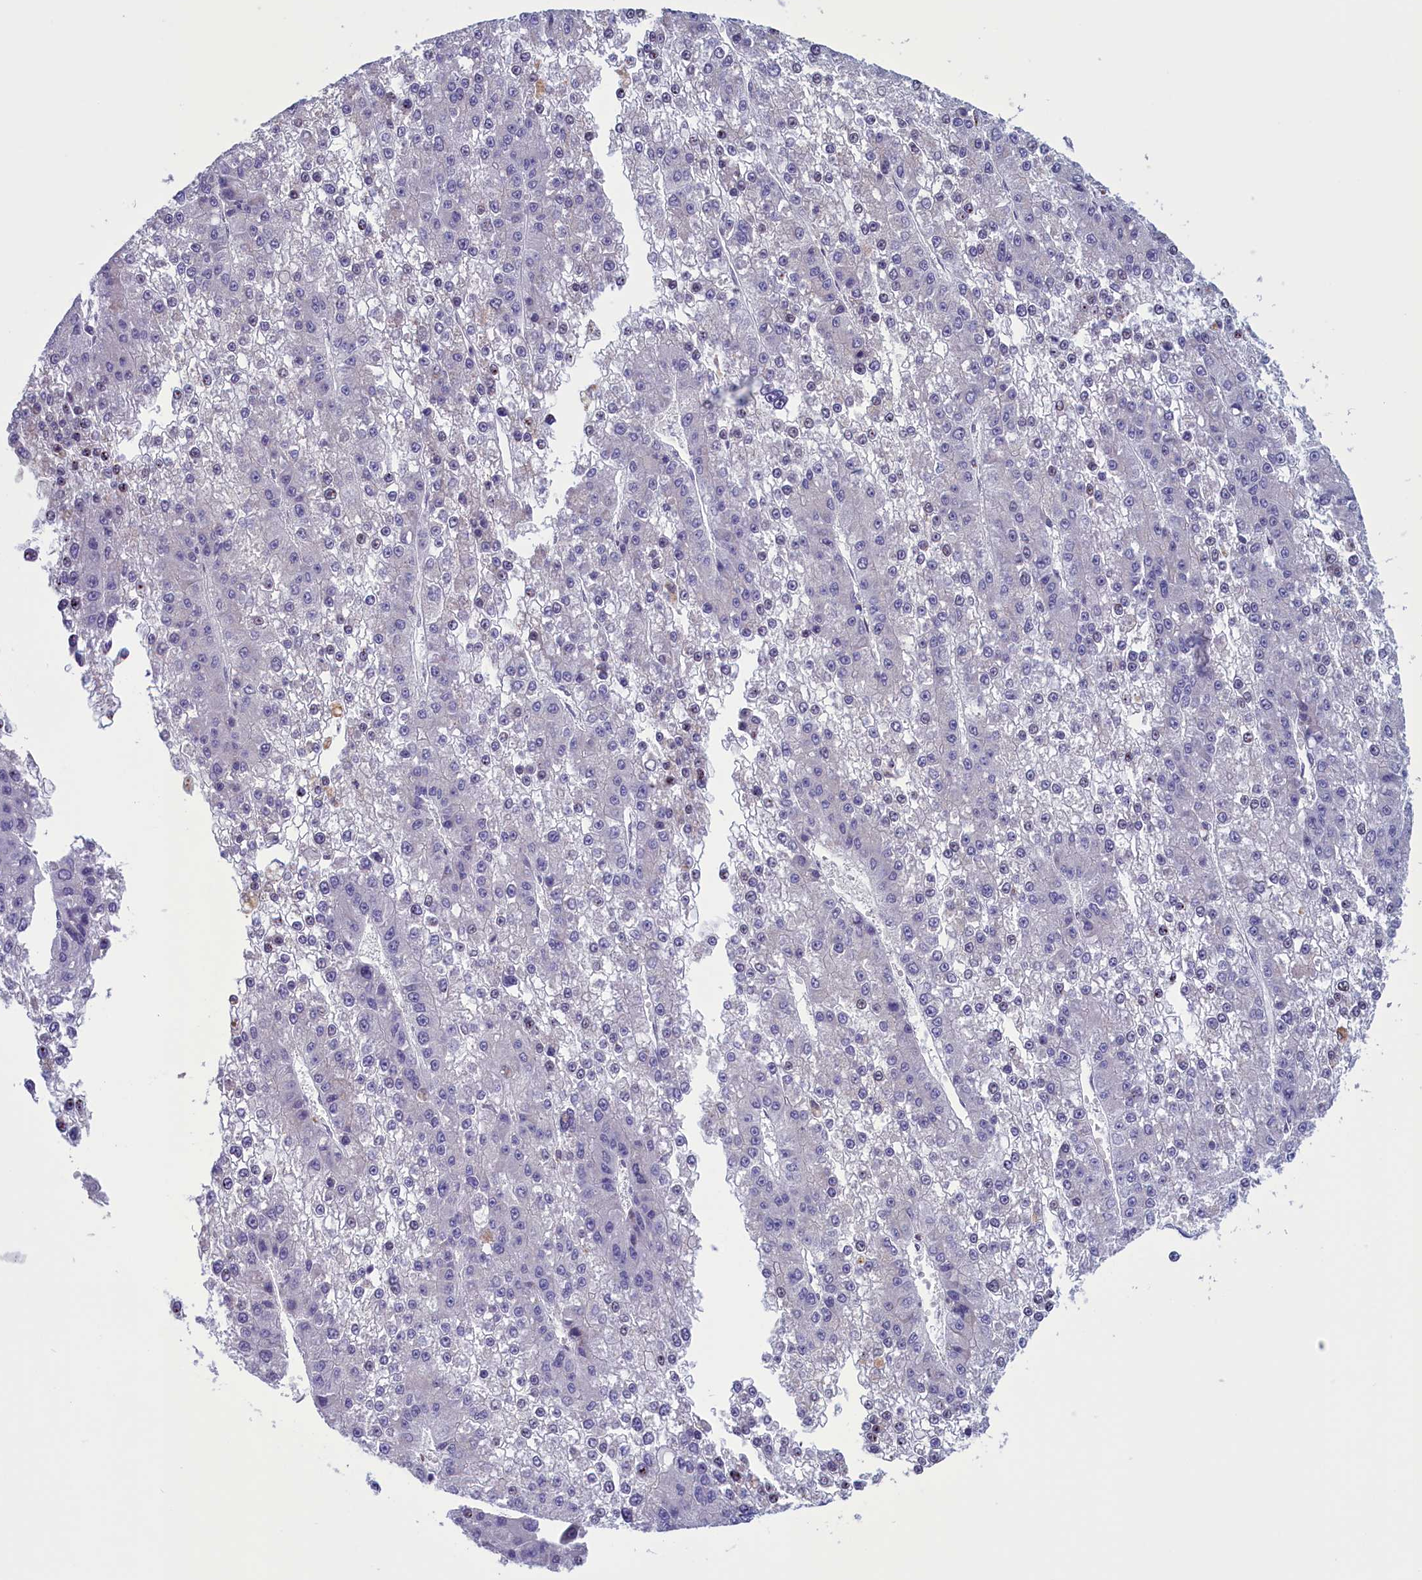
{"staining": {"intensity": "negative", "quantity": "none", "location": "none"}, "tissue": "liver cancer", "cell_type": "Tumor cells", "image_type": "cancer", "snomed": [{"axis": "morphology", "description": "Carcinoma, Hepatocellular, NOS"}, {"axis": "topography", "description": "Liver"}], "caption": "This is an immunohistochemistry image of human hepatocellular carcinoma (liver). There is no positivity in tumor cells.", "gene": "PARS2", "patient": {"sex": "female", "age": 73}}